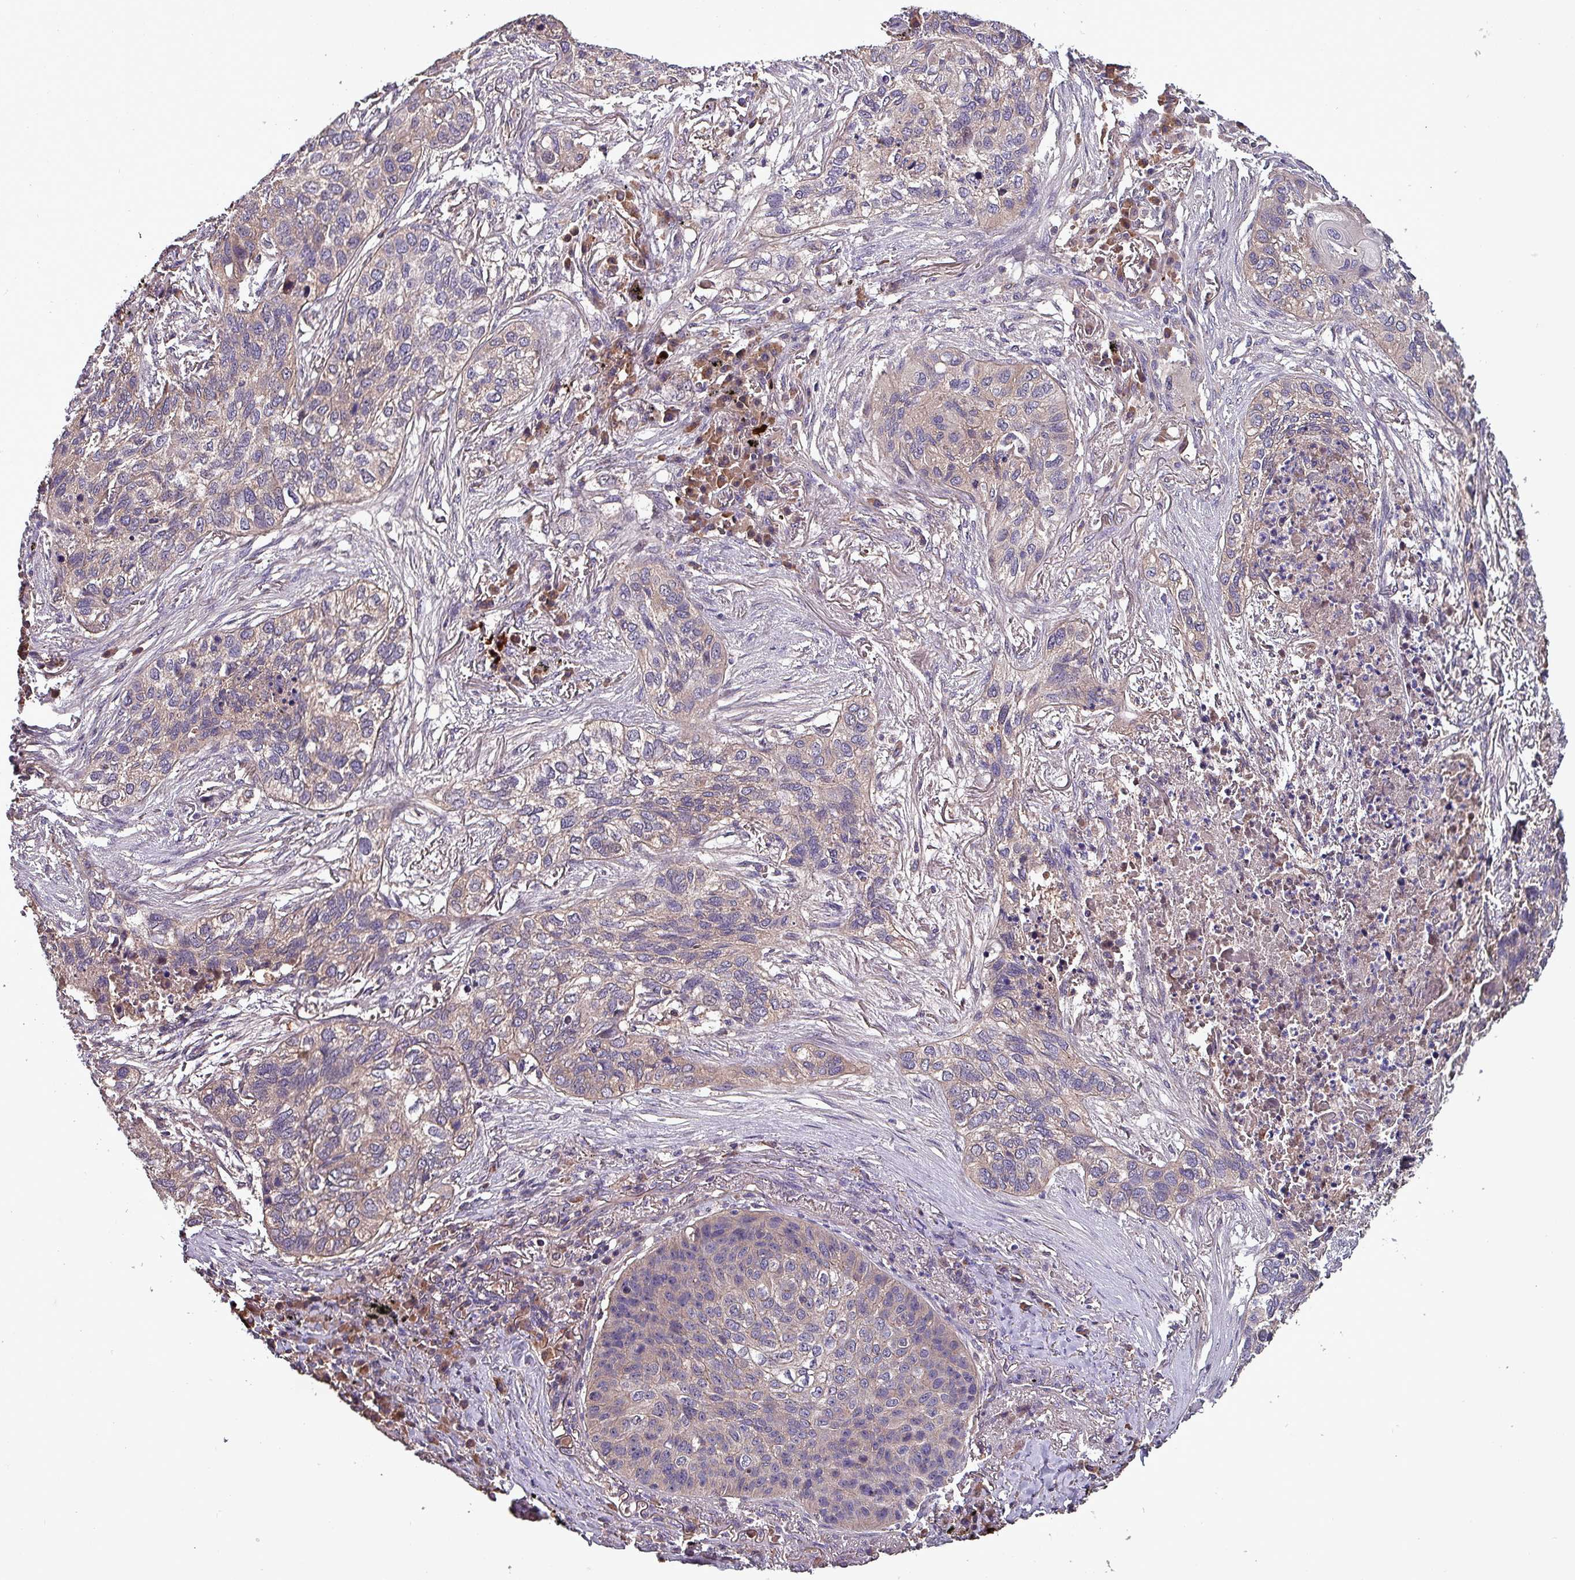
{"staining": {"intensity": "weak", "quantity": "<25%", "location": "cytoplasmic/membranous"}, "tissue": "lung cancer", "cell_type": "Tumor cells", "image_type": "cancer", "snomed": [{"axis": "morphology", "description": "Squamous cell carcinoma, NOS"}, {"axis": "topography", "description": "Lung"}], "caption": "DAB (3,3'-diaminobenzidine) immunohistochemical staining of human lung squamous cell carcinoma displays no significant staining in tumor cells.", "gene": "PAFAH1B2", "patient": {"sex": "female", "age": 63}}